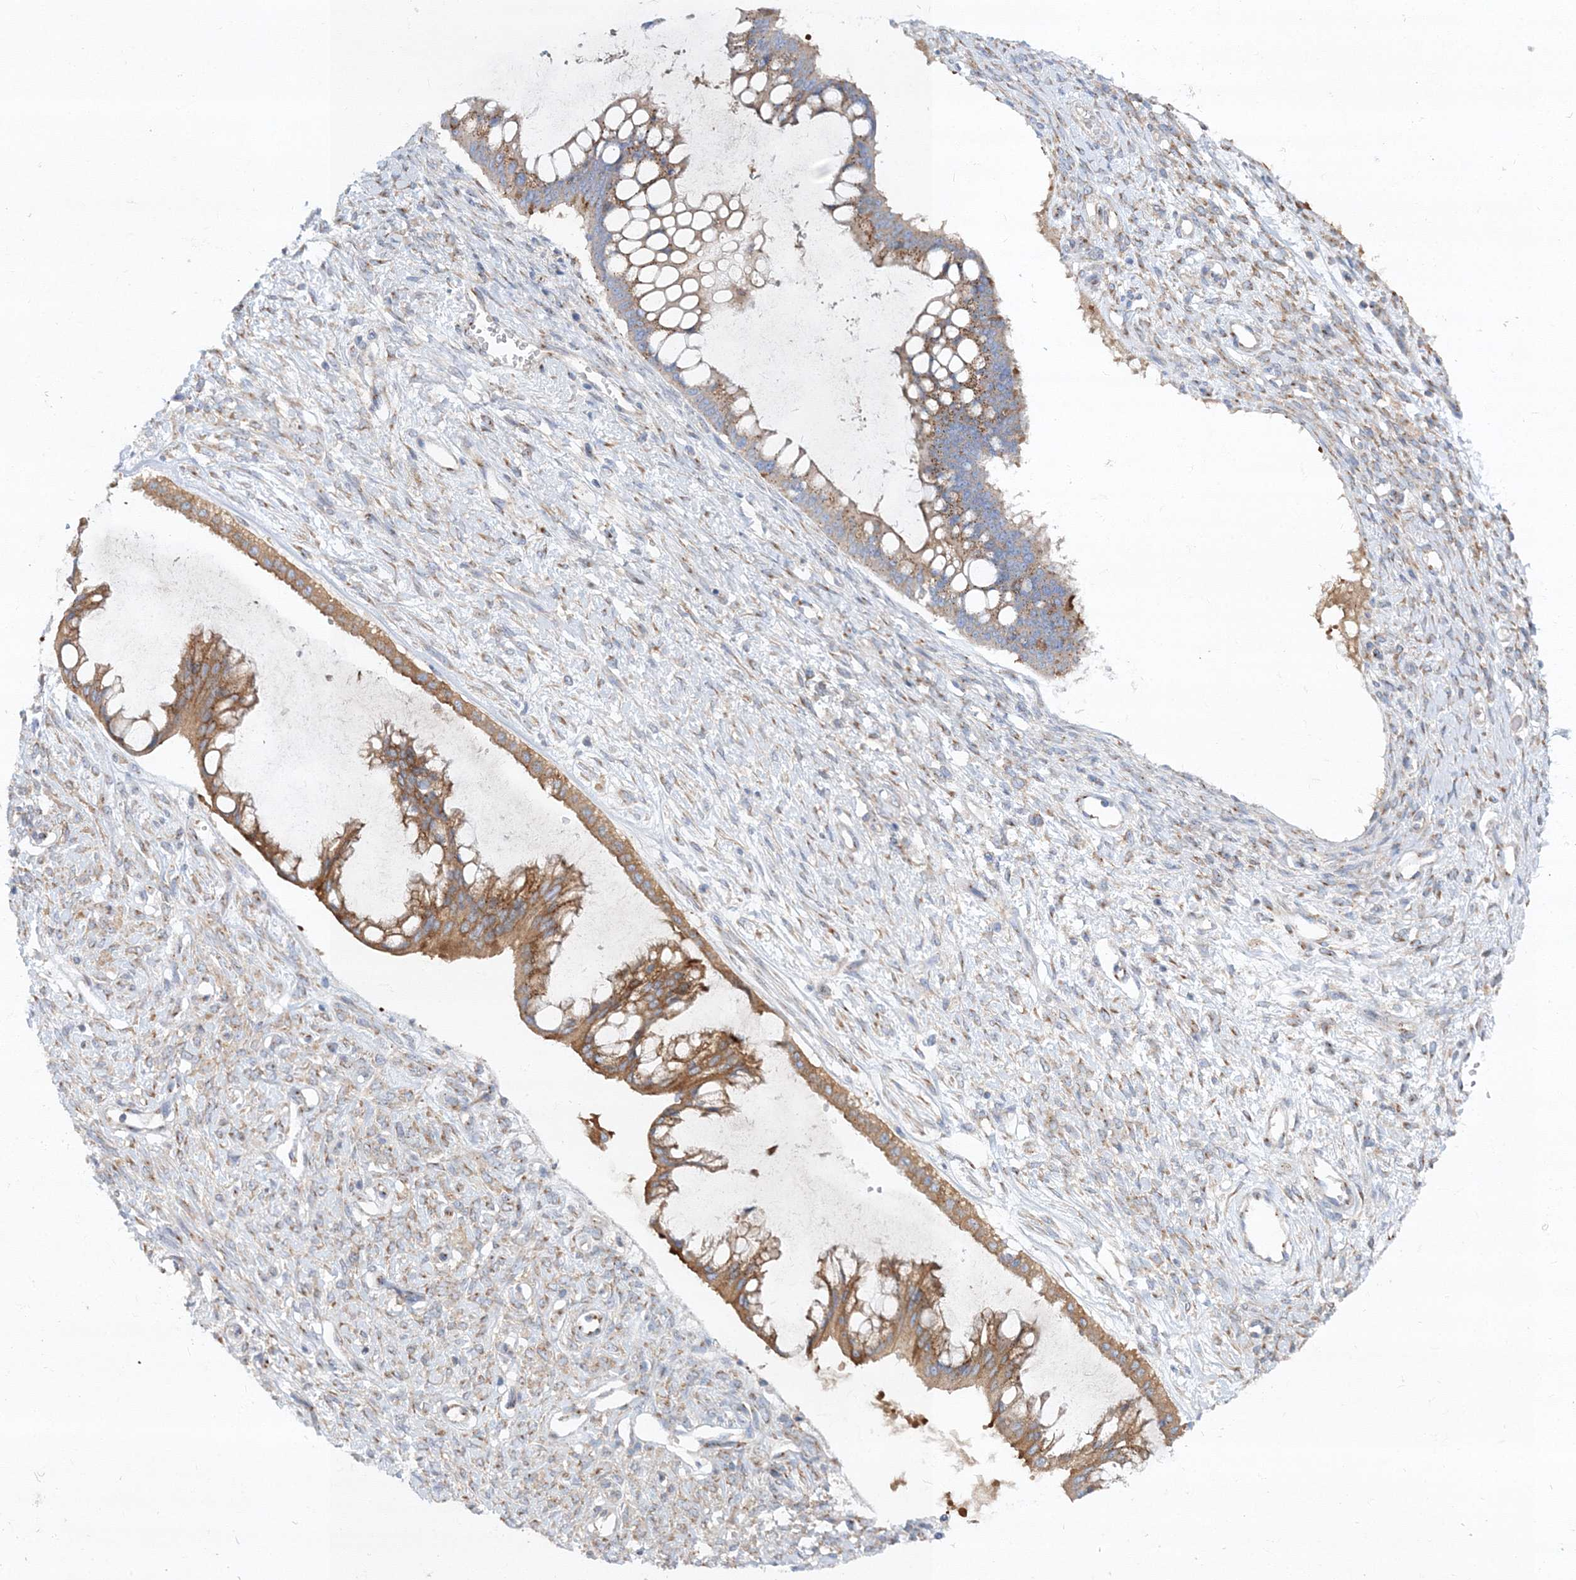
{"staining": {"intensity": "moderate", "quantity": ">75%", "location": "cytoplasmic/membranous"}, "tissue": "ovarian cancer", "cell_type": "Tumor cells", "image_type": "cancer", "snomed": [{"axis": "morphology", "description": "Cystadenocarcinoma, mucinous, NOS"}, {"axis": "topography", "description": "Ovary"}], "caption": "Immunohistochemistry (IHC) (DAB (3,3'-diaminobenzidine)) staining of human mucinous cystadenocarcinoma (ovarian) displays moderate cytoplasmic/membranous protein staining in approximately >75% of tumor cells.", "gene": "SEC23IP", "patient": {"sex": "female", "age": 73}}